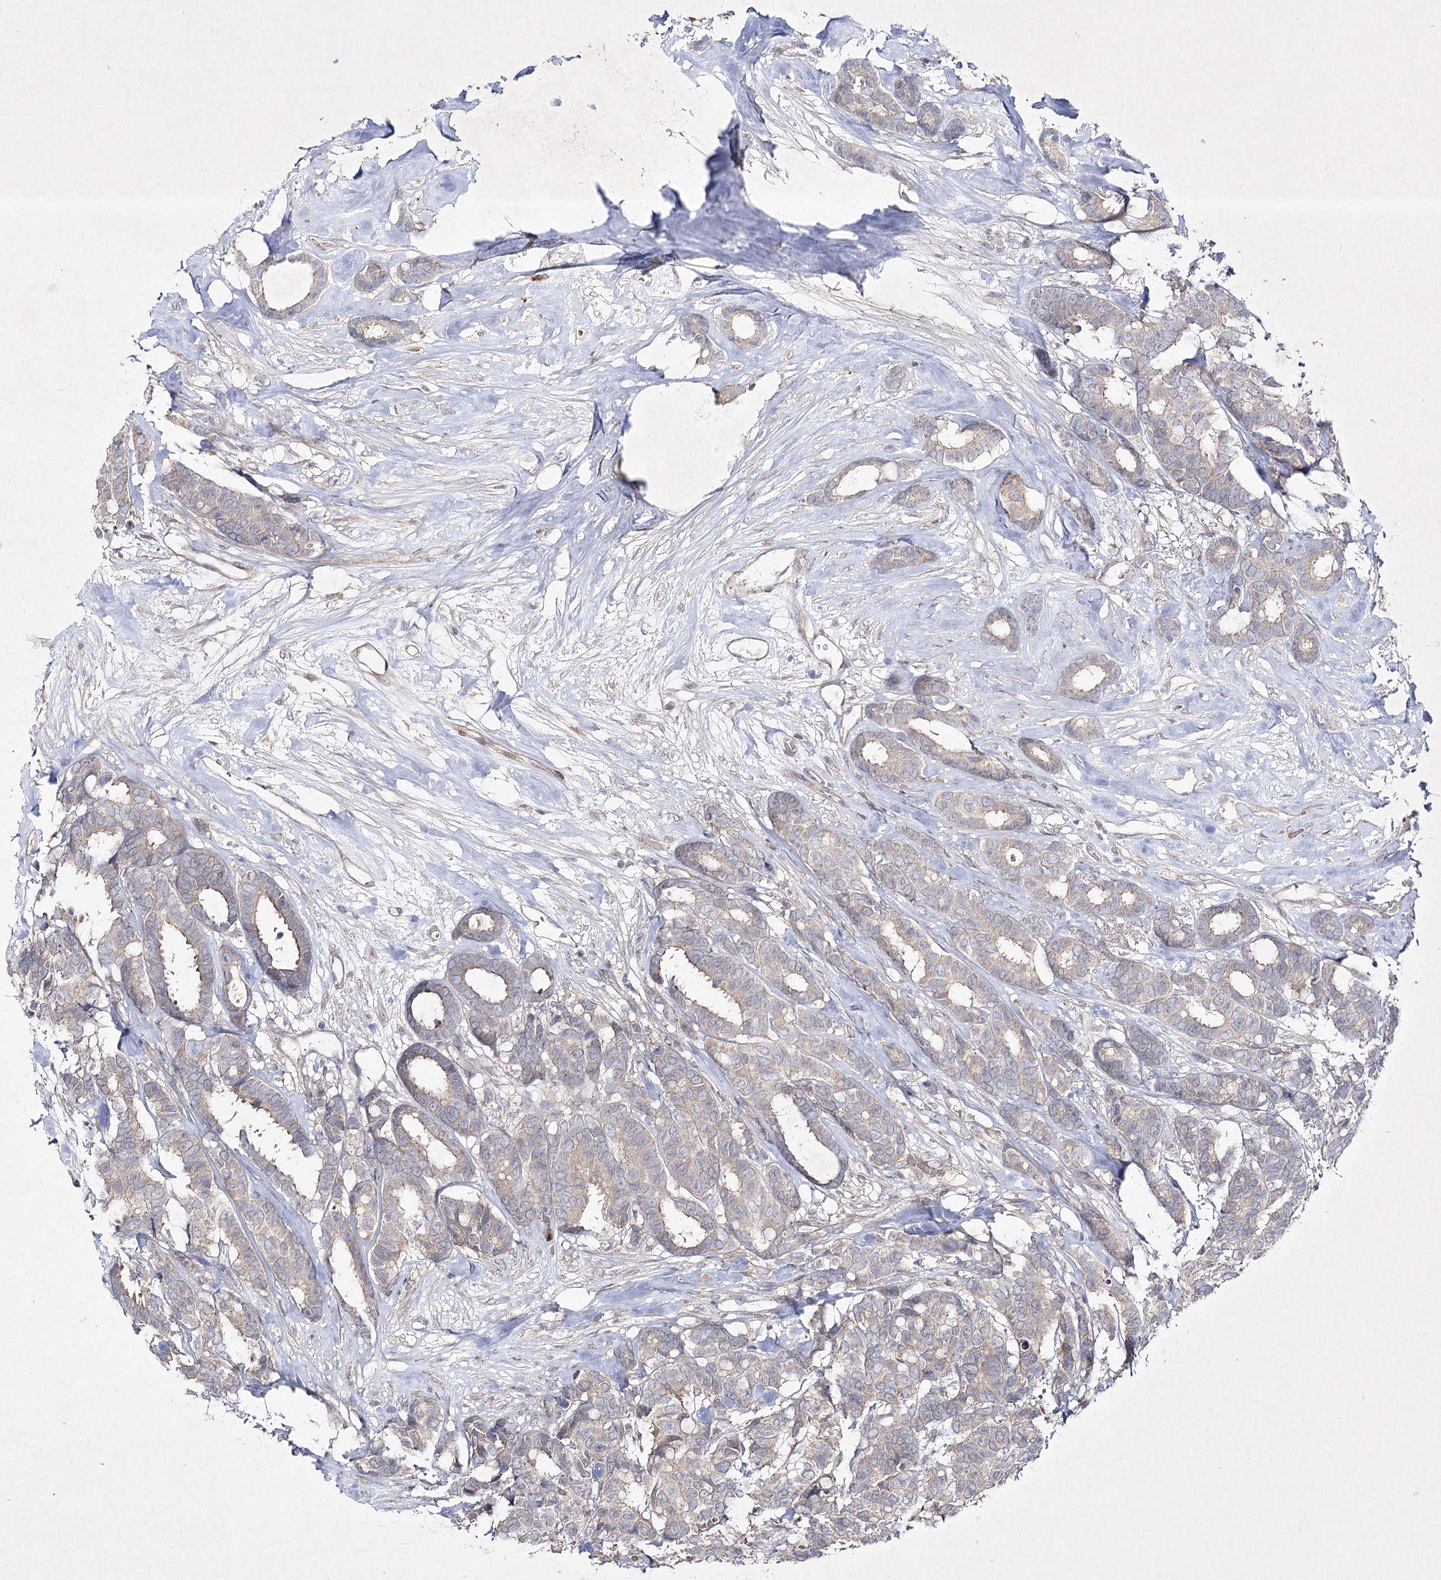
{"staining": {"intensity": "weak", "quantity": "25%-75%", "location": "cytoplasmic/membranous"}, "tissue": "breast cancer", "cell_type": "Tumor cells", "image_type": "cancer", "snomed": [{"axis": "morphology", "description": "Duct carcinoma"}, {"axis": "topography", "description": "Breast"}], "caption": "IHC photomicrograph of breast cancer stained for a protein (brown), which exhibits low levels of weak cytoplasmic/membranous positivity in about 25%-75% of tumor cells.", "gene": "CIB2", "patient": {"sex": "female", "age": 87}}